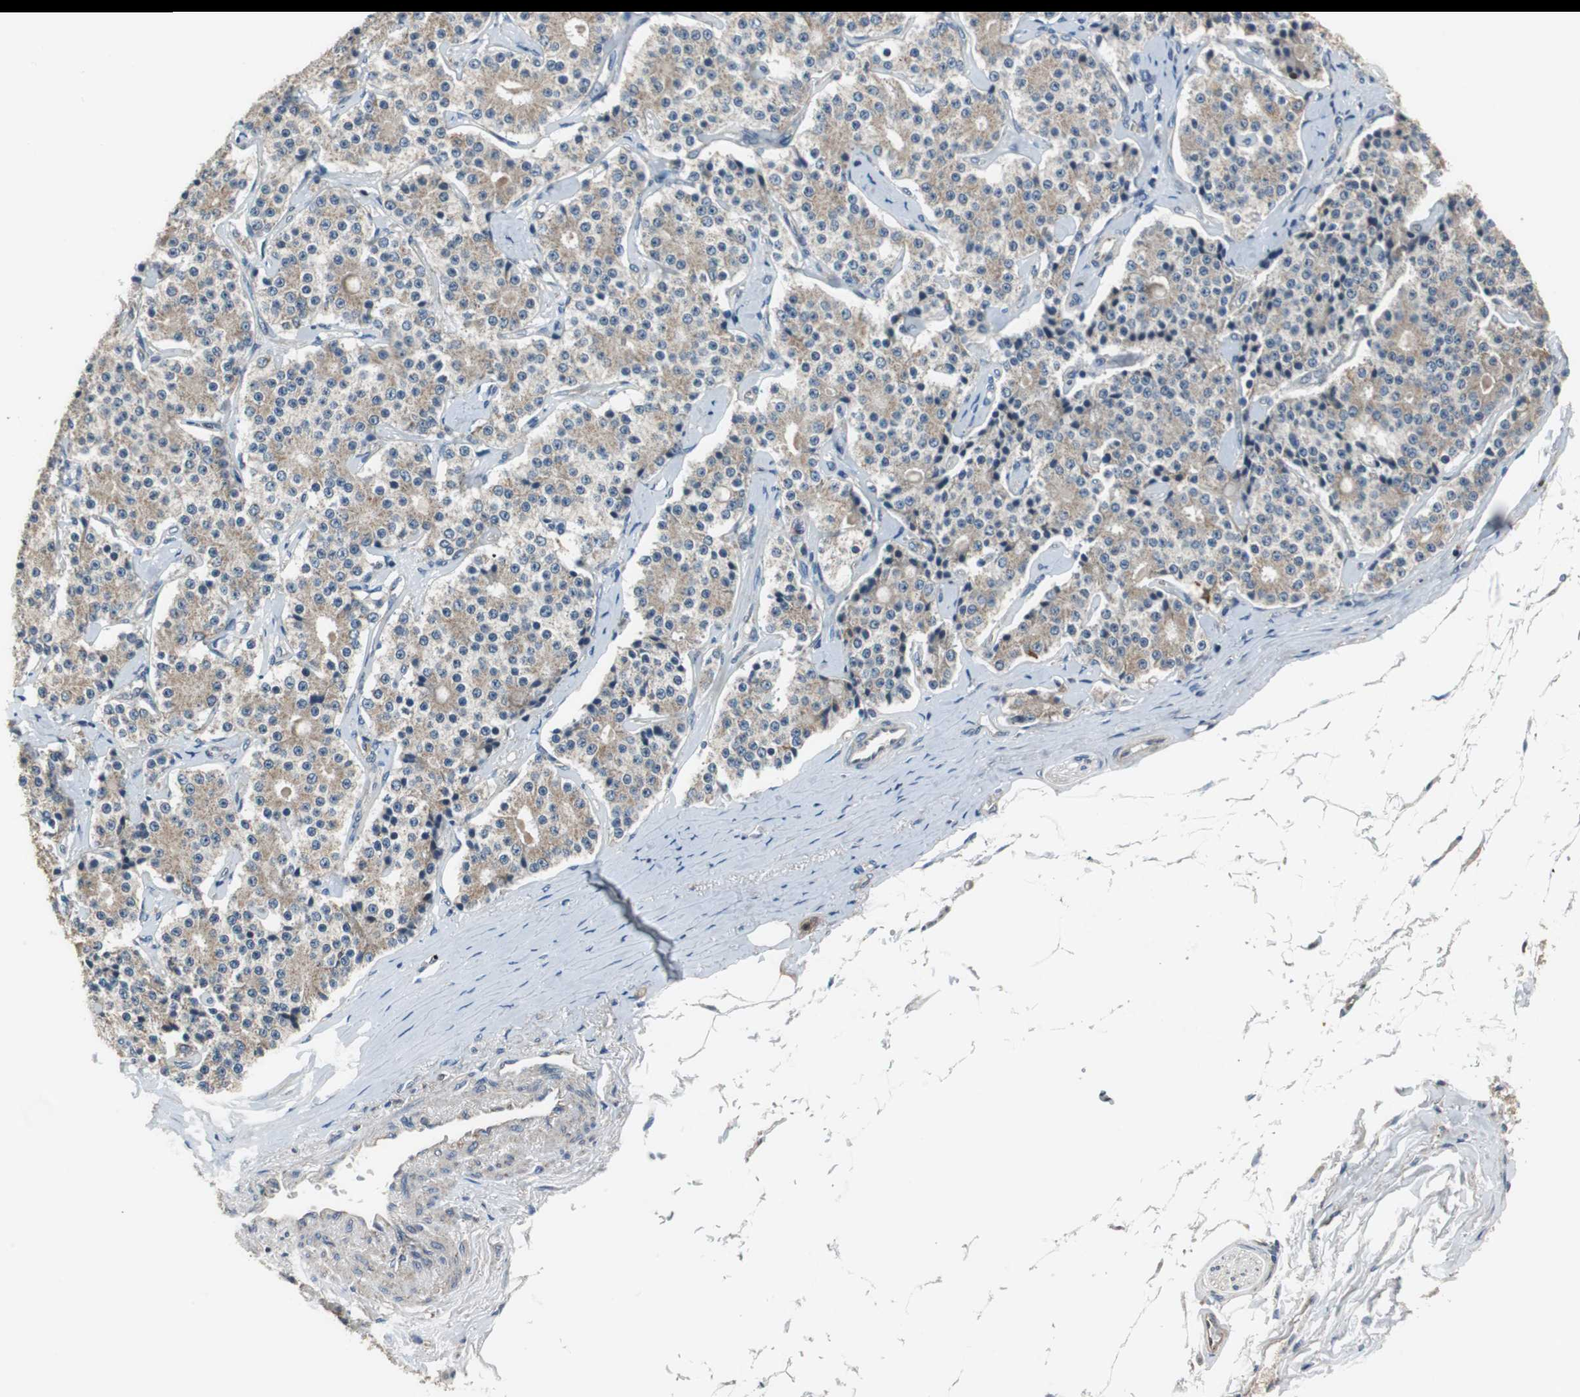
{"staining": {"intensity": "moderate", "quantity": ">75%", "location": "cytoplasmic/membranous"}, "tissue": "carcinoid", "cell_type": "Tumor cells", "image_type": "cancer", "snomed": [{"axis": "morphology", "description": "Carcinoid, malignant, NOS"}, {"axis": "topography", "description": "Colon"}], "caption": "About >75% of tumor cells in human carcinoid exhibit moderate cytoplasmic/membranous protein staining as visualized by brown immunohistochemical staining.", "gene": "PI4KB", "patient": {"sex": "female", "age": 61}}